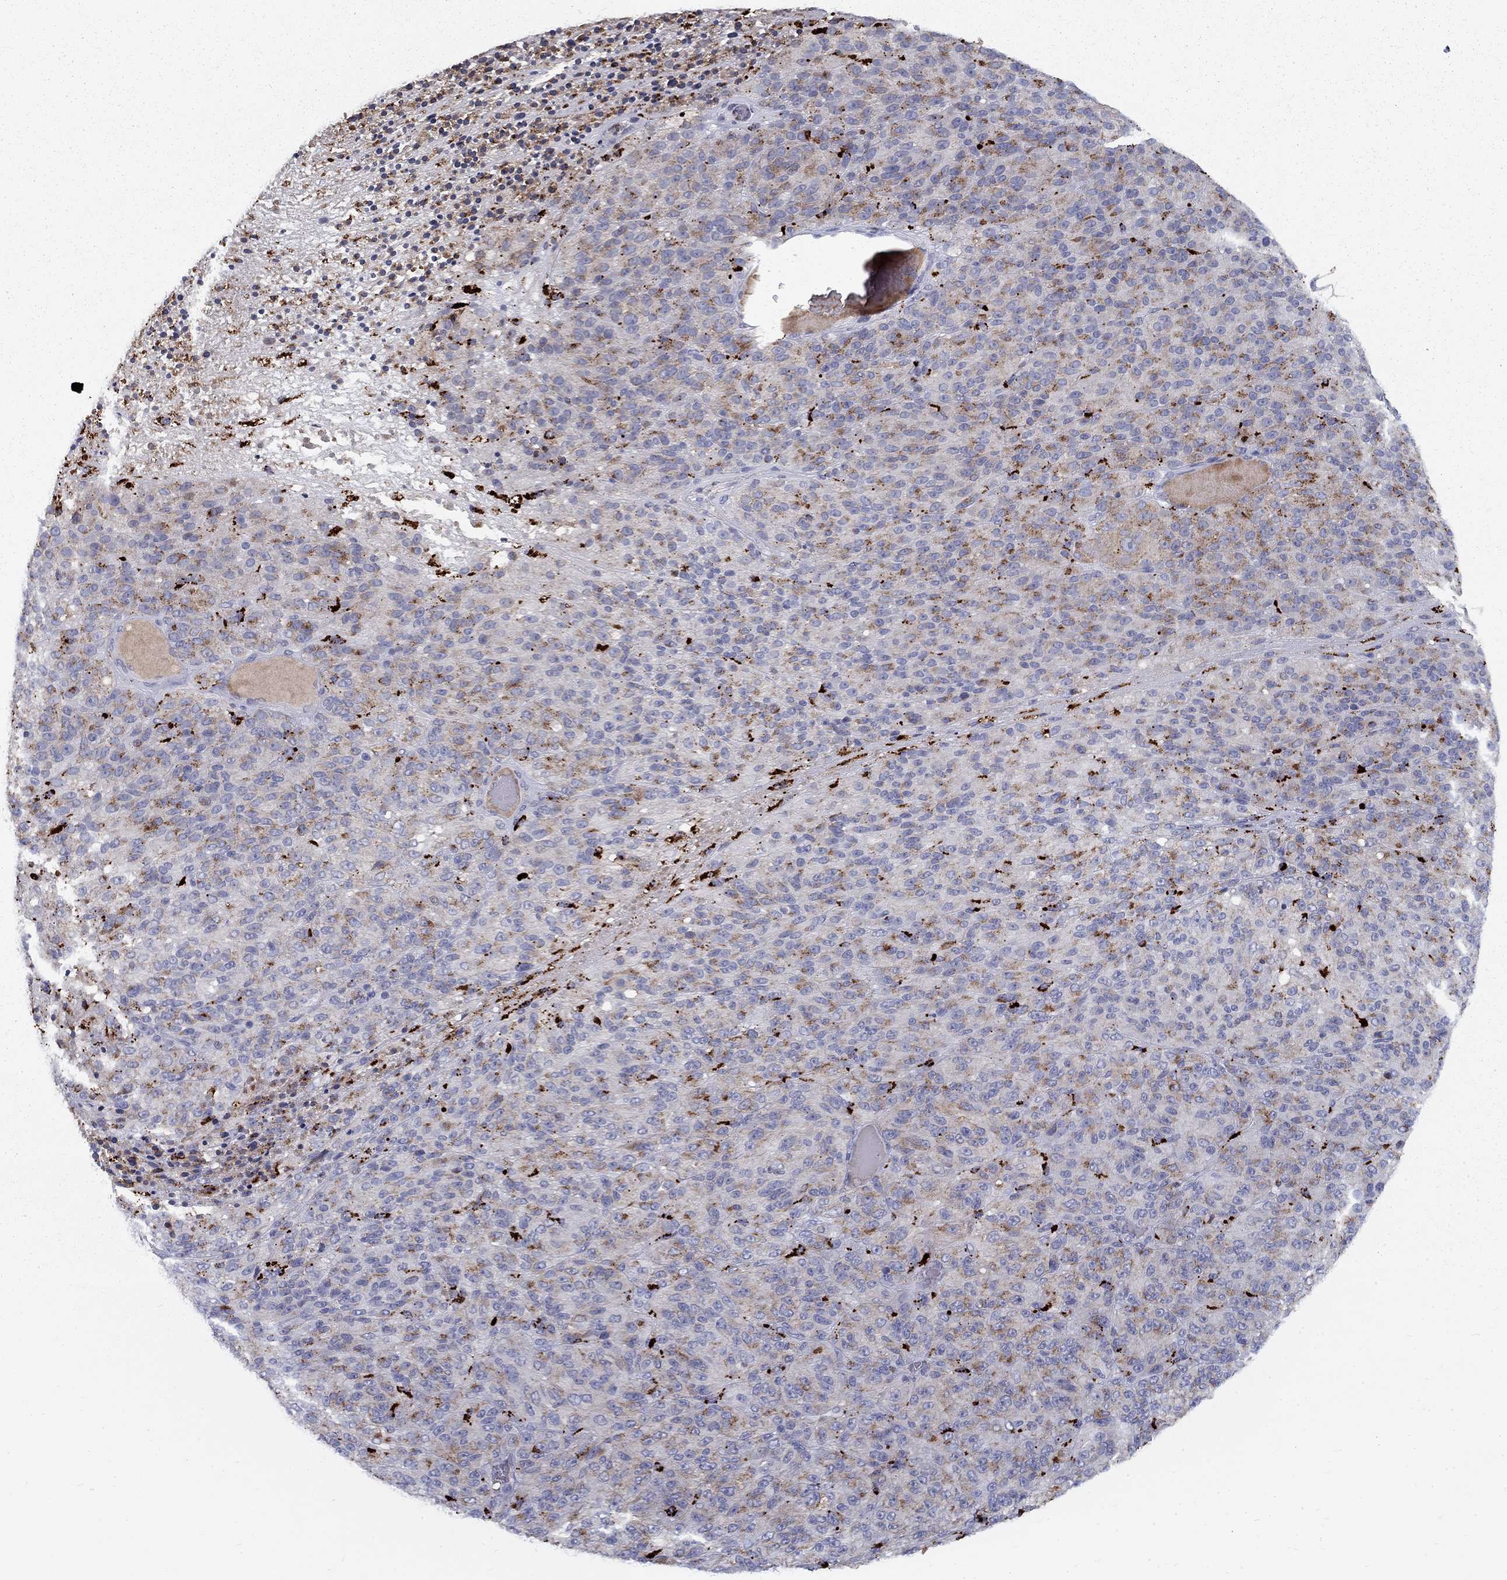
{"staining": {"intensity": "moderate", "quantity": "<25%", "location": "cytoplasmic/membranous"}, "tissue": "melanoma", "cell_type": "Tumor cells", "image_type": "cancer", "snomed": [{"axis": "morphology", "description": "Malignant melanoma, Metastatic site"}, {"axis": "topography", "description": "Brain"}], "caption": "Melanoma tissue demonstrates moderate cytoplasmic/membranous expression in approximately <25% of tumor cells, visualized by immunohistochemistry.", "gene": "EPDR1", "patient": {"sex": "female", "age": 56}}